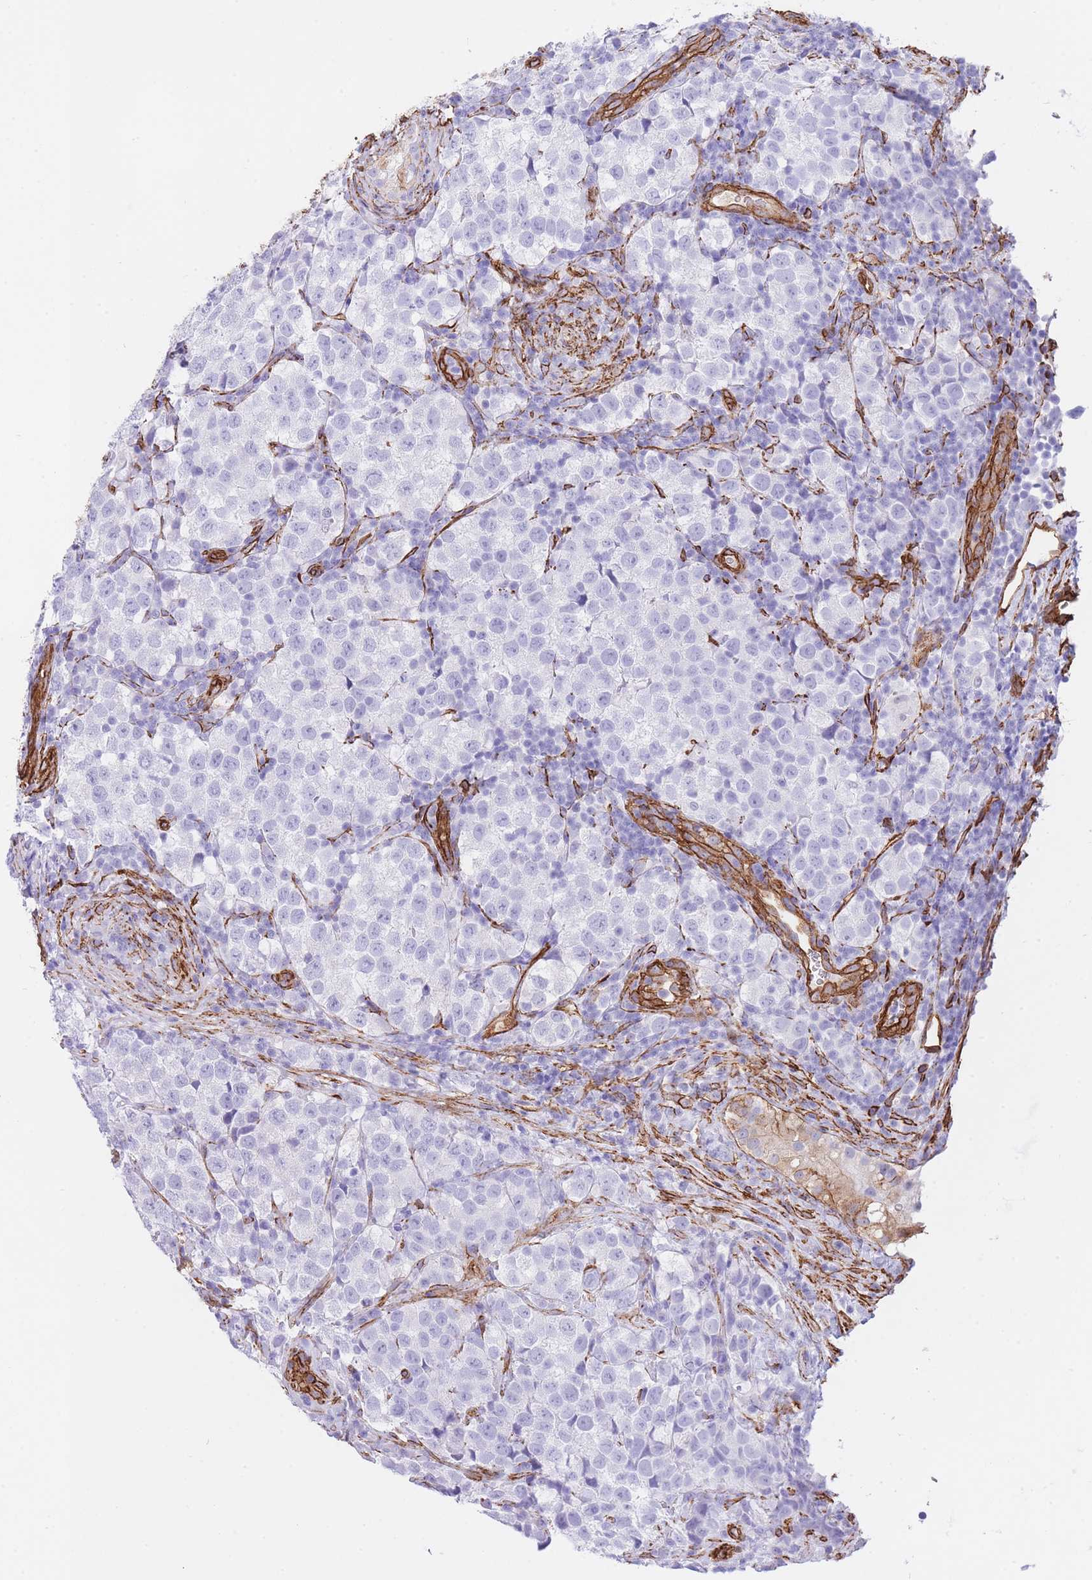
{"staining": {"intensity": "negative", "quantity": "none", "location": "none"}, "tissue": "testis cancer", "cell_type": "Tumor cells", "image_type": "cancer", "snomed": [{"axis": "morphology", "description": "Seminoma, NOS"}, {"axis": "topography", "description": "Testis"}], "caption": "This is an immunohistochemistry (IHC) histopathology image of testis cancer (seminoma). There is no staining in tumor cells.", "gene": "CAVIN1", "patient": {"sex": "male", "age": 34}}